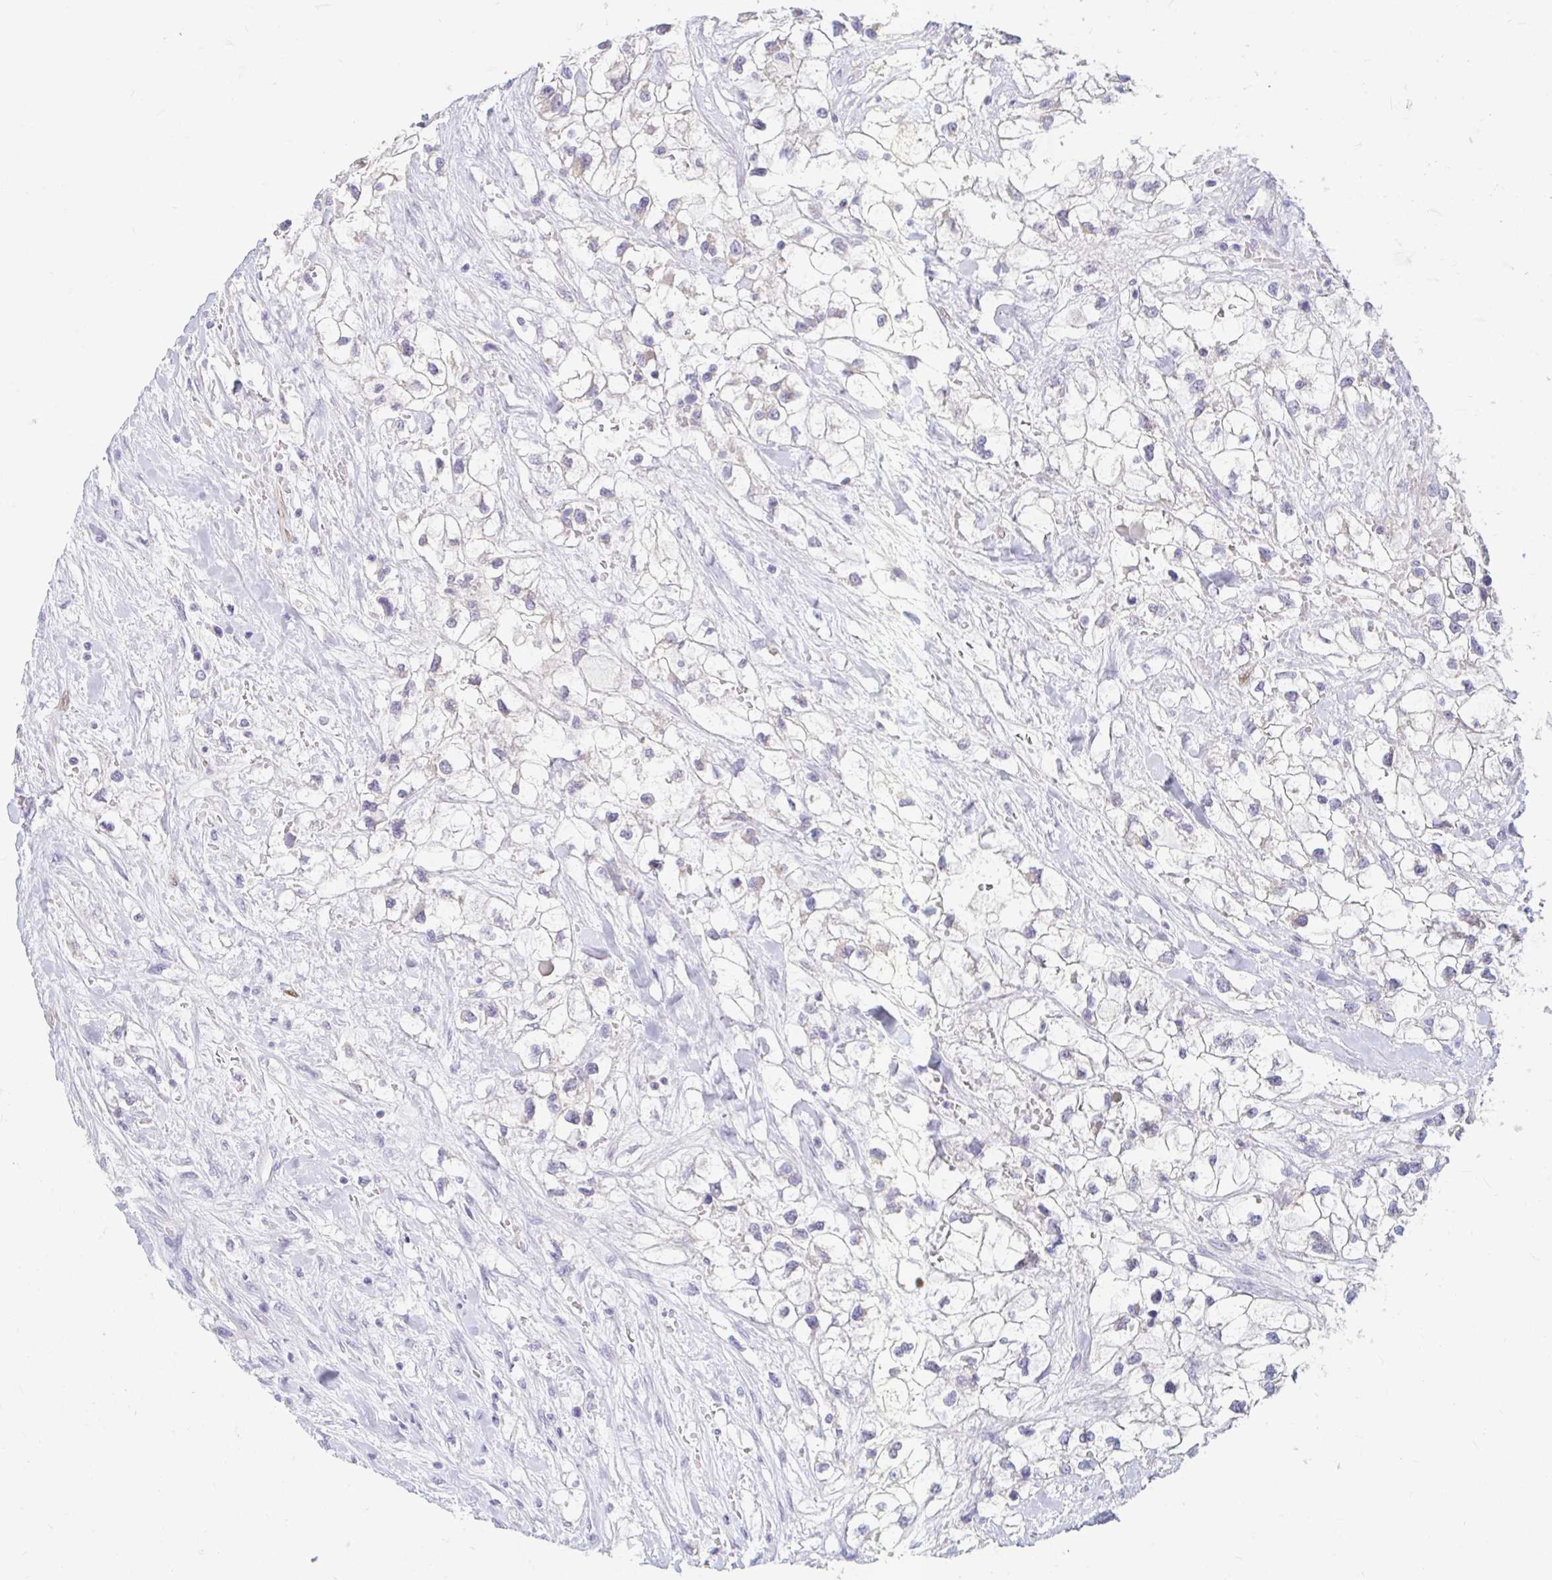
{"staining": {"intensity": "negative", "quantity": "none", "location": "none"}, "tissue": "renal cancer", "cell_type": "Tumor cells", "image_type": "cancer", "snomed": [{"axis": "morphology", "description": "Adenocarcinoma, NOS"}, {"axis": "topography", "description": "Kidney"}], "caption": "Image shows no protein positivity in tumor cells of adenocarcinoma (renal) tissue. (Immunohistochemistry, brightfield microscopy, high magnification).", "gene": "ADH1A", "patient": {"sex": "male", "age": 59}}